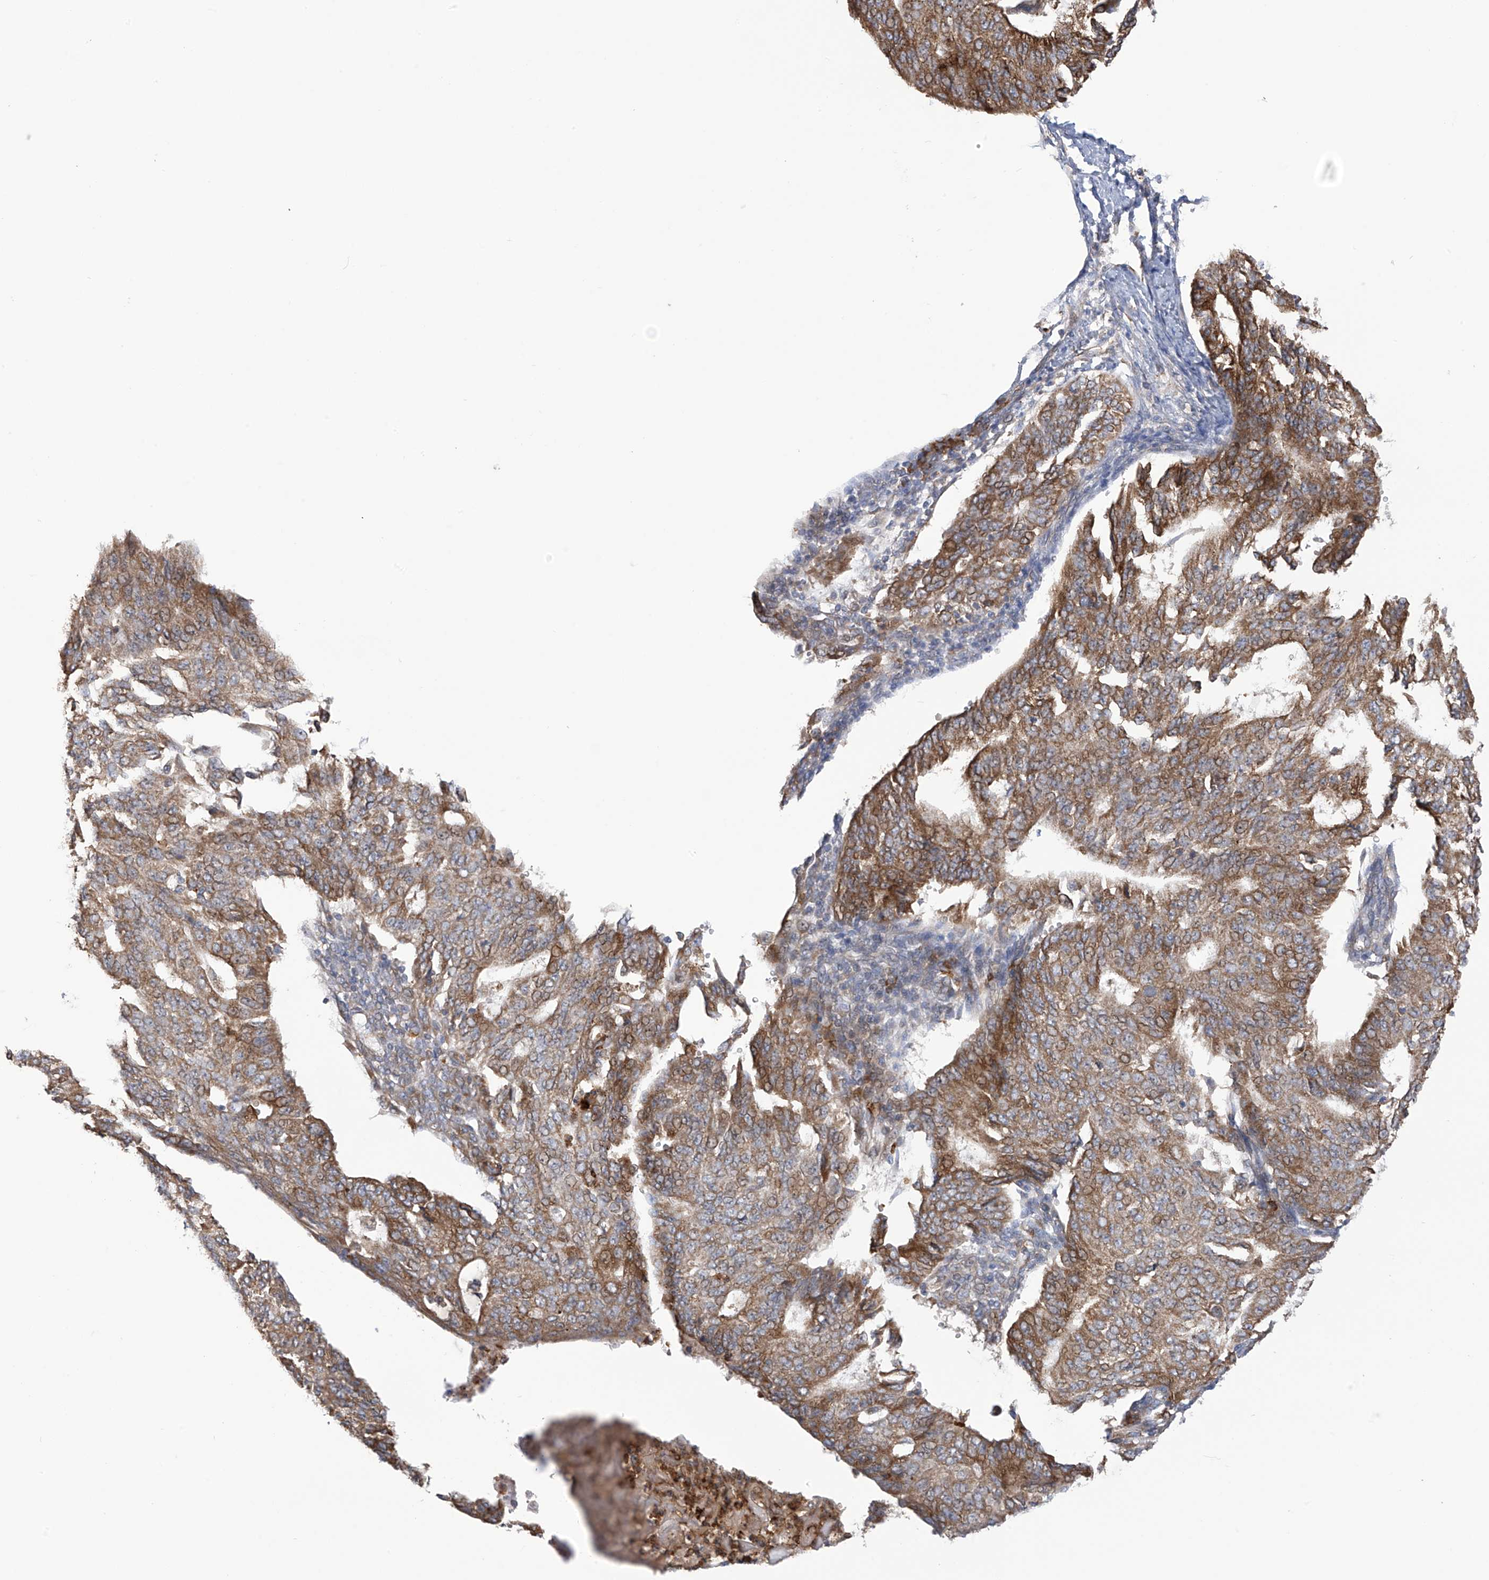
{"staining": {"intensity": "moderate", "quantity": "25%-75%", "location": "cytoplasmic/membranous"}, "tissue": "endometrial cancer", "cell_type": "Tumor cells", "image_type": "cancer", "snomed": [{"axis": "morphology", "description": "Adenocarcinoma, NOS"}, {"axis": "topography", "description": "Endometrium"}], "caption": "Protein expression by immunohistochemistry reveals moderate cytoplasmic/membranous expression in approximately 25%-75% of tumor cells in endometrial cancer (adenocarcinoma).", "gene": "KIAA1522", "patient": {"sex": "female", "age": 32}}